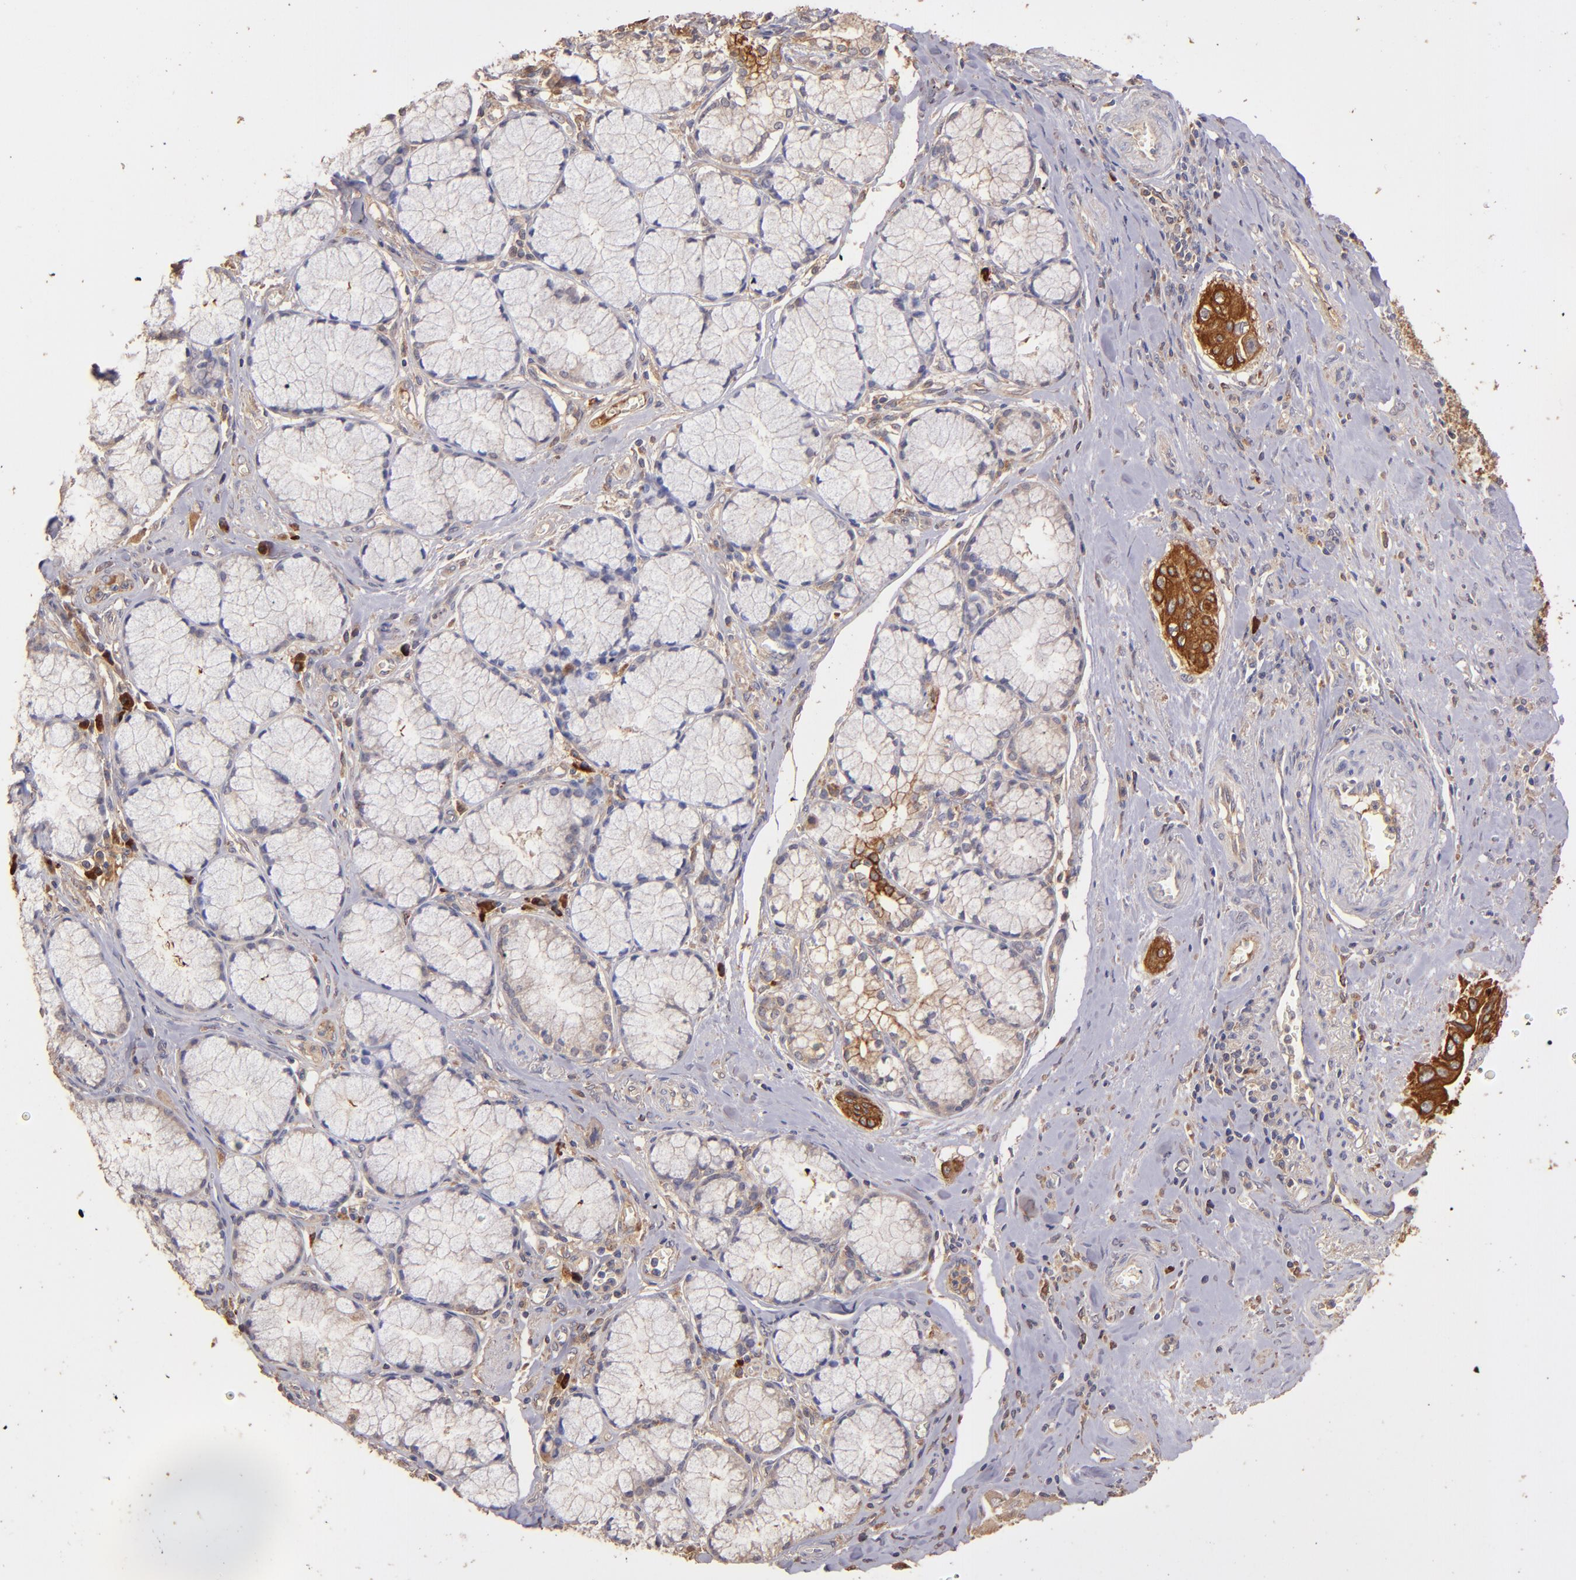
{"staining": {"intensity": "moderate", "quantity": ">75%", "location": "cytoplasmic/membranous"}, "tissue": "pancreatic cancer", "cell_type": "Tumor cells", "image_type": "cancer", "snomed": [{"axis": "morphology", "description": "Adenocarcinoma, NOS"}, {"axis": "topography", "description": "Pancreas"}], "caption": "Pancreatic cancer was stained to show a protein in brown. There is medium levels of moderate cytoplasmic/membranous expression in approximately >75% of tumor cells. The staining was performed using DAB to visualize the protein expression in brown, while the nuclei were stained in blue with hematoxylin (Magnification: 20x).", "gene": "SRRD", "patient": {"sex": "male", "age": 77}}